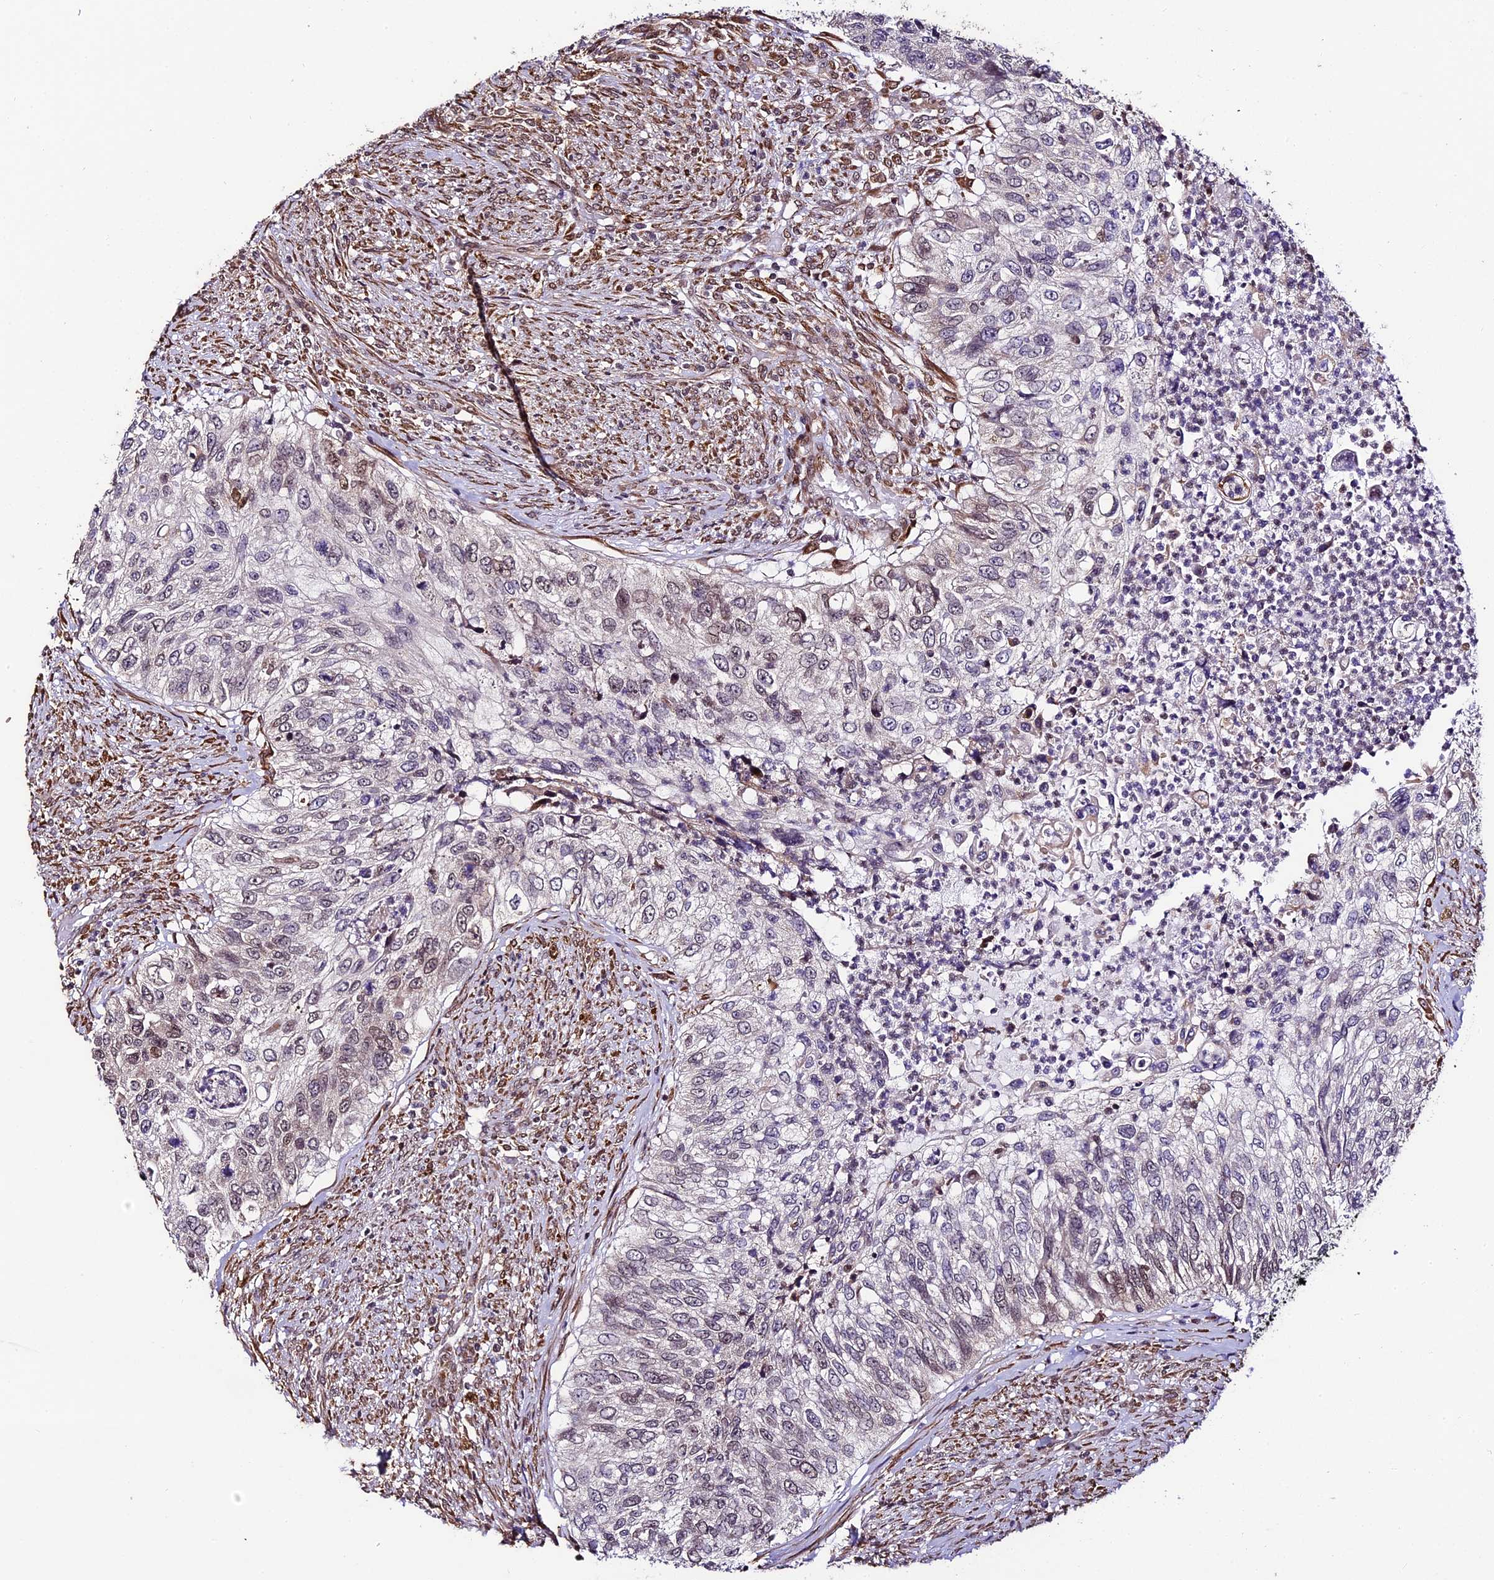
{"staining": {"intensity": "weak", "quantity": "<25%", "location": "nuclear"}, "tissue": "urothelial cancer", "cell_type": "Tumor cells", "image_type": "cancer", "snomed": [{"axis": "morphology", "description": "Urothelial carcinoma, High grade"}, {"axis": "topography", "description": "Urinary bladder"}], "caption": "The image displays no significant positivity in tumor cells of urothelial cancer.", "gene": "TRIM22", "patient": {"sex": "female", "age": 60}}